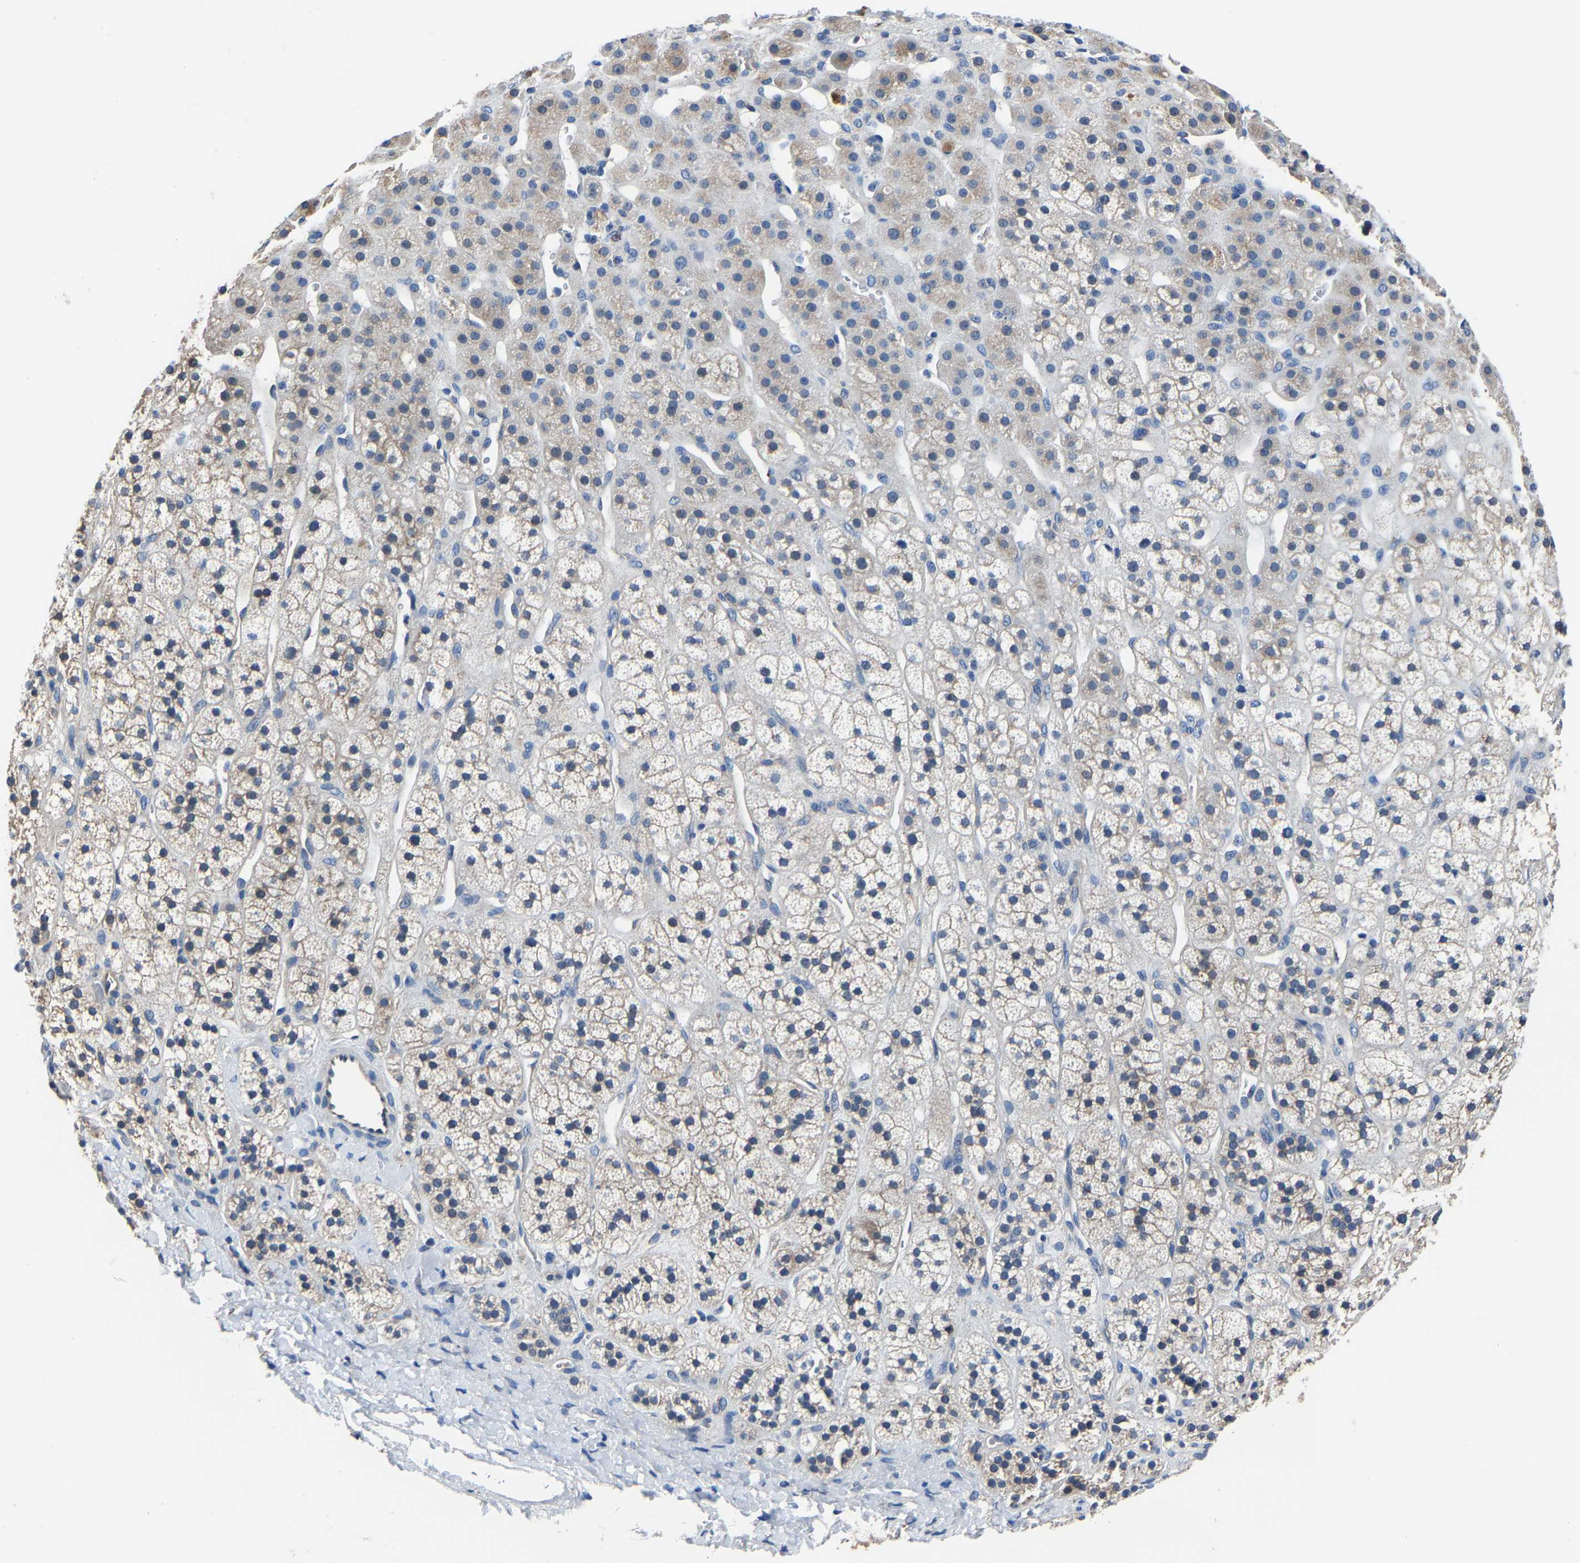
{"staining": {"intensity": "weak", "quantity": "<25%", "location": "cytoplasmic/membranous"}, "tissue": "adrenal gland", "cell_type": "Glandular cells", "image_type": "normal", "snomed": [{"axis": "morphology", "description": "Normal tissue, NOS"}, {"axis": "topography", "description": "Adrenal gland"}], "caption": "The micrograph reveals no staining of glandular cells in normal adrenal gland. Nuclei are stained in blue.", "gene": "STRBP", "patient": {"sex": "male", "age": 56}}